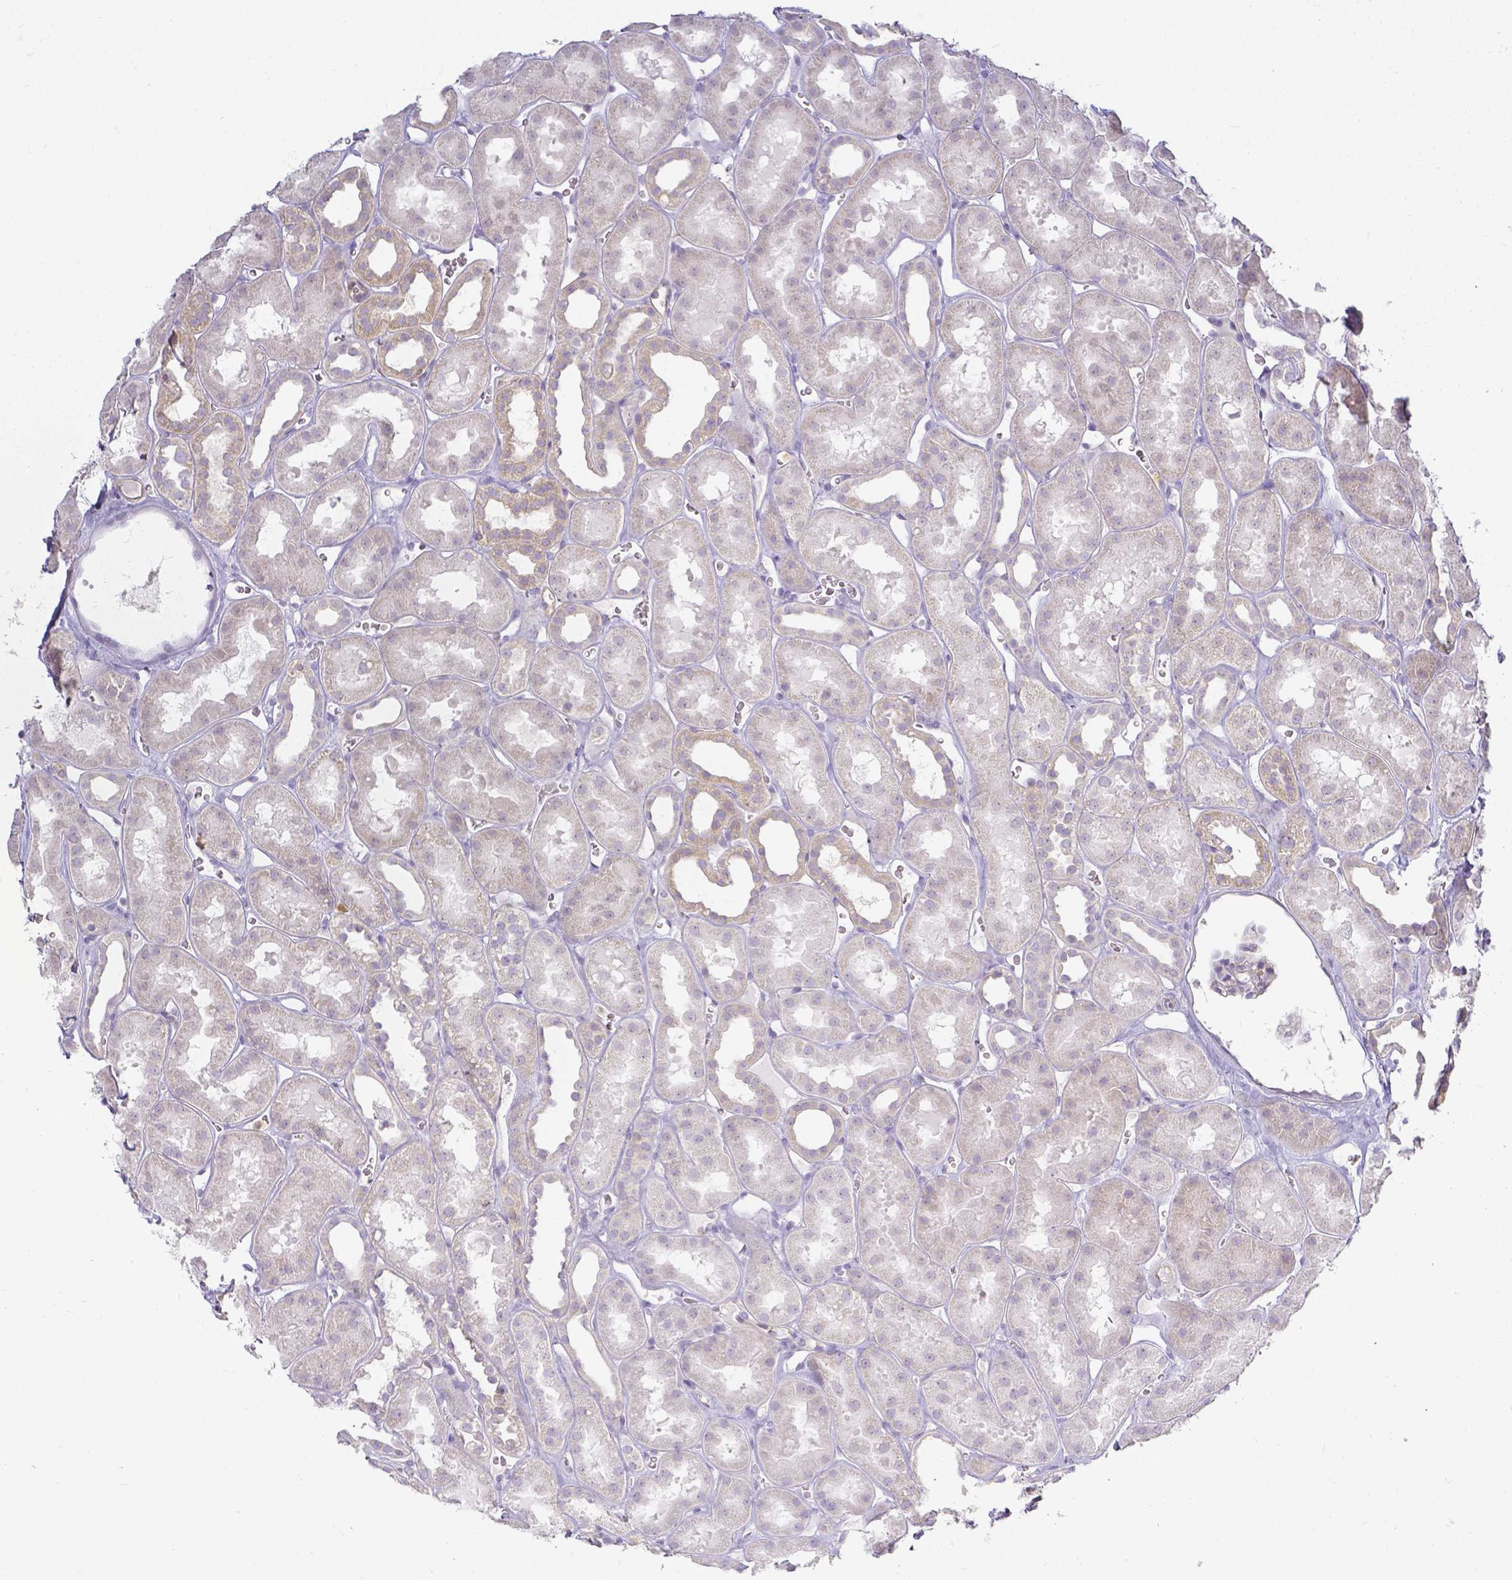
{"staining": {"intensity": "moderate", "quantity": "<25%", "location": "cytoplasmic/membranous"}, "tissue": "kidney", "cell_type": "Cells in glomeruli", "image_type": "normal", "snomed": [{"axis": "morphology", "description": "Normal tissue, NOS"}, {"axis": "topography", "description": "Kidney"}], "caption": "A brown stain shows moderate cytoplasmic/membranous expression of a protein in cells in glomeruli of unremarkable human kidney.", "gene": "KCNH1", "patient": {"sex": "female", "age": 41}}